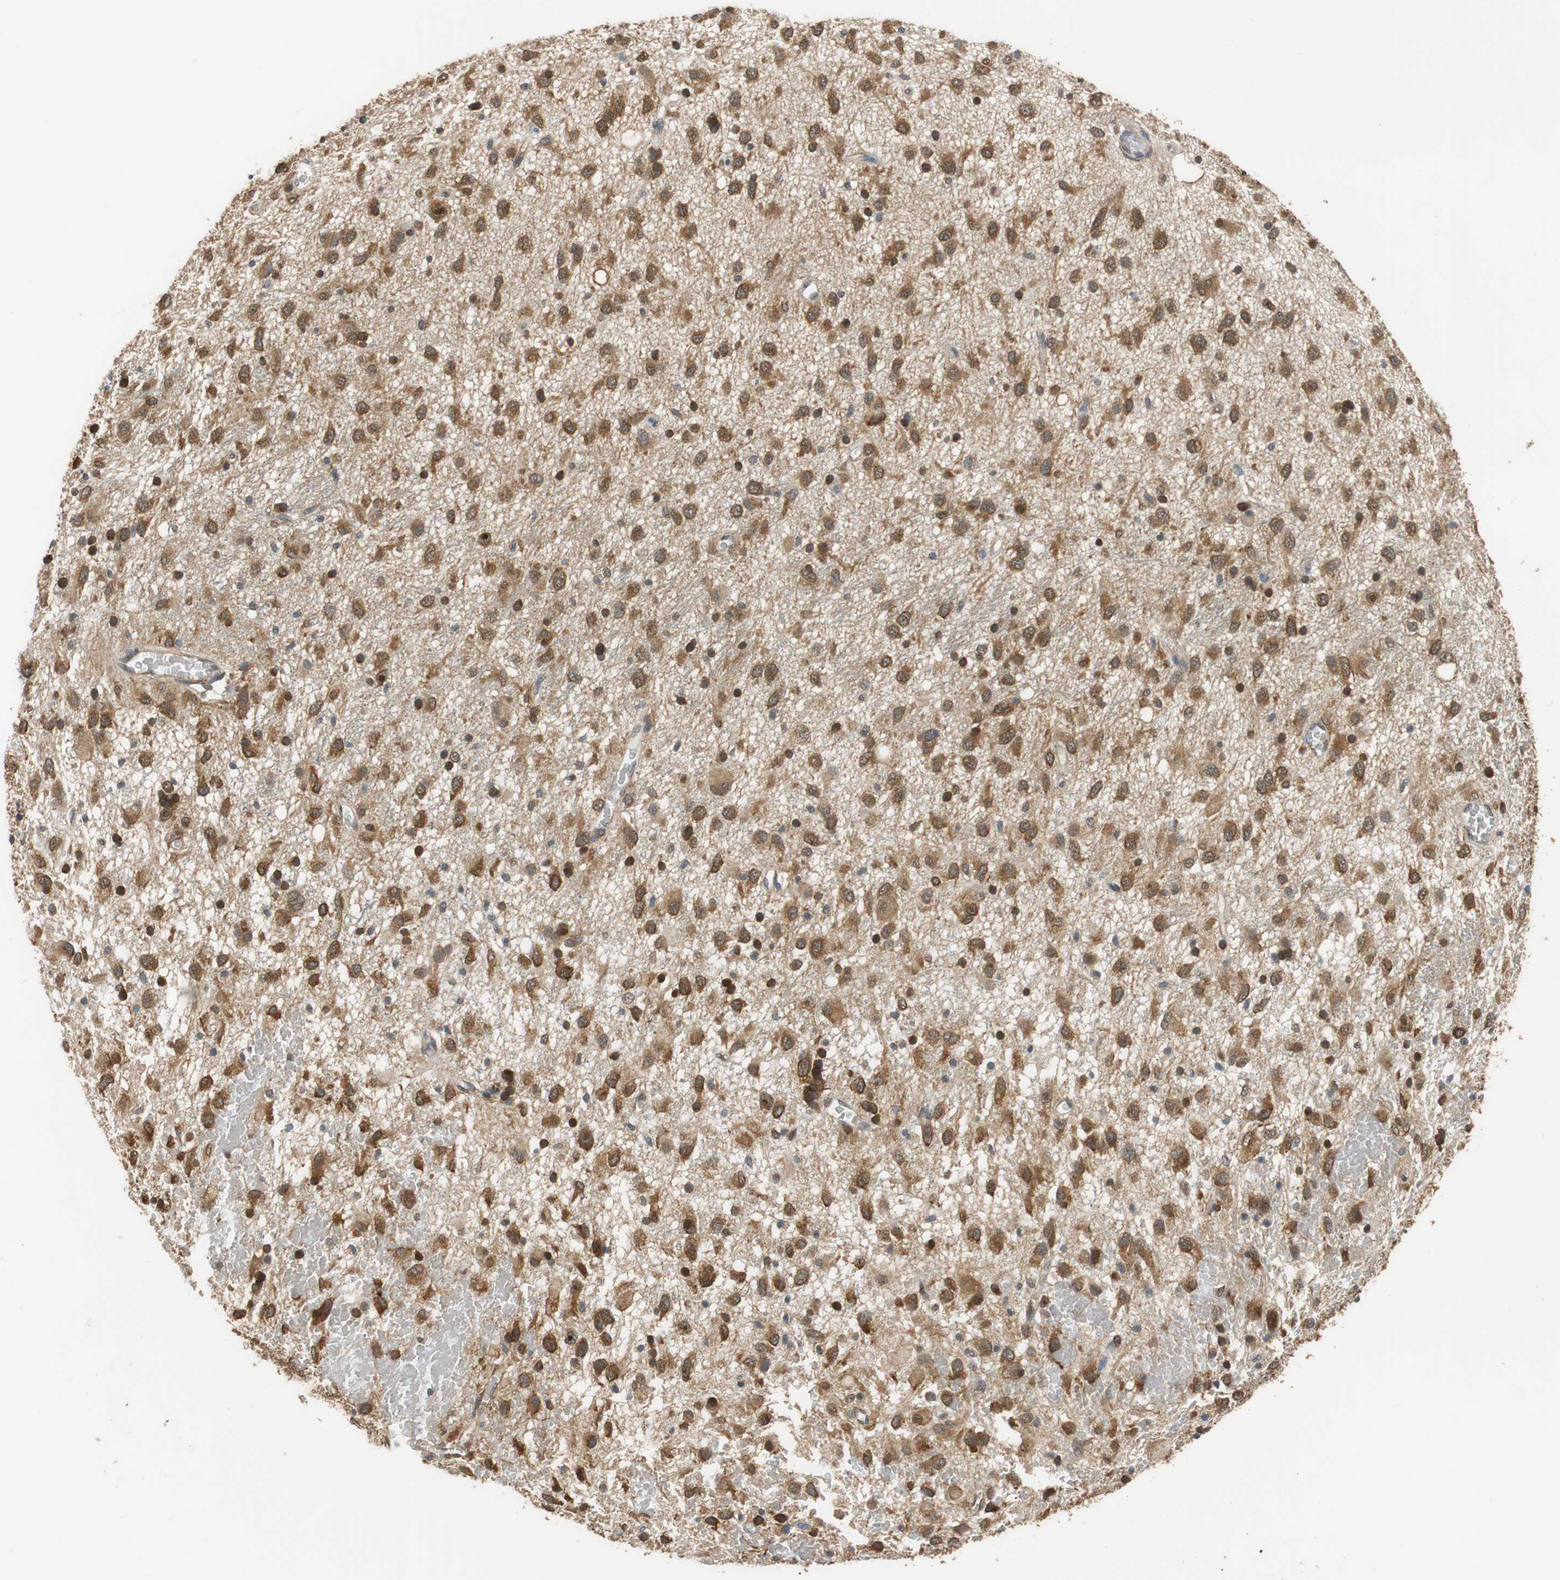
{"staining": {"intensity": "strong", "quantity": ">75%", "location": "cytoplasmic/membranous,nuclear"}, "tissue": "glioma", "cell_type": "Tumor cells", "image_type": "cancer", "snomed": [{"axis": "morphology", "description": "Glioma, malignant, Low grade"}, {"axis": "topography", "description": "Brain"}], "caption": "Tumor cells demonstrate high levels of strong cytoplasmic/membranous and nuclear expression in approximately >75% of cells in malignant glioma (low-grade). (brown staining indicates protein expression, while blue staining denotes nuclei).", "gene": "UBQLN2", "patient": {"sex": "male", "age": 77}}